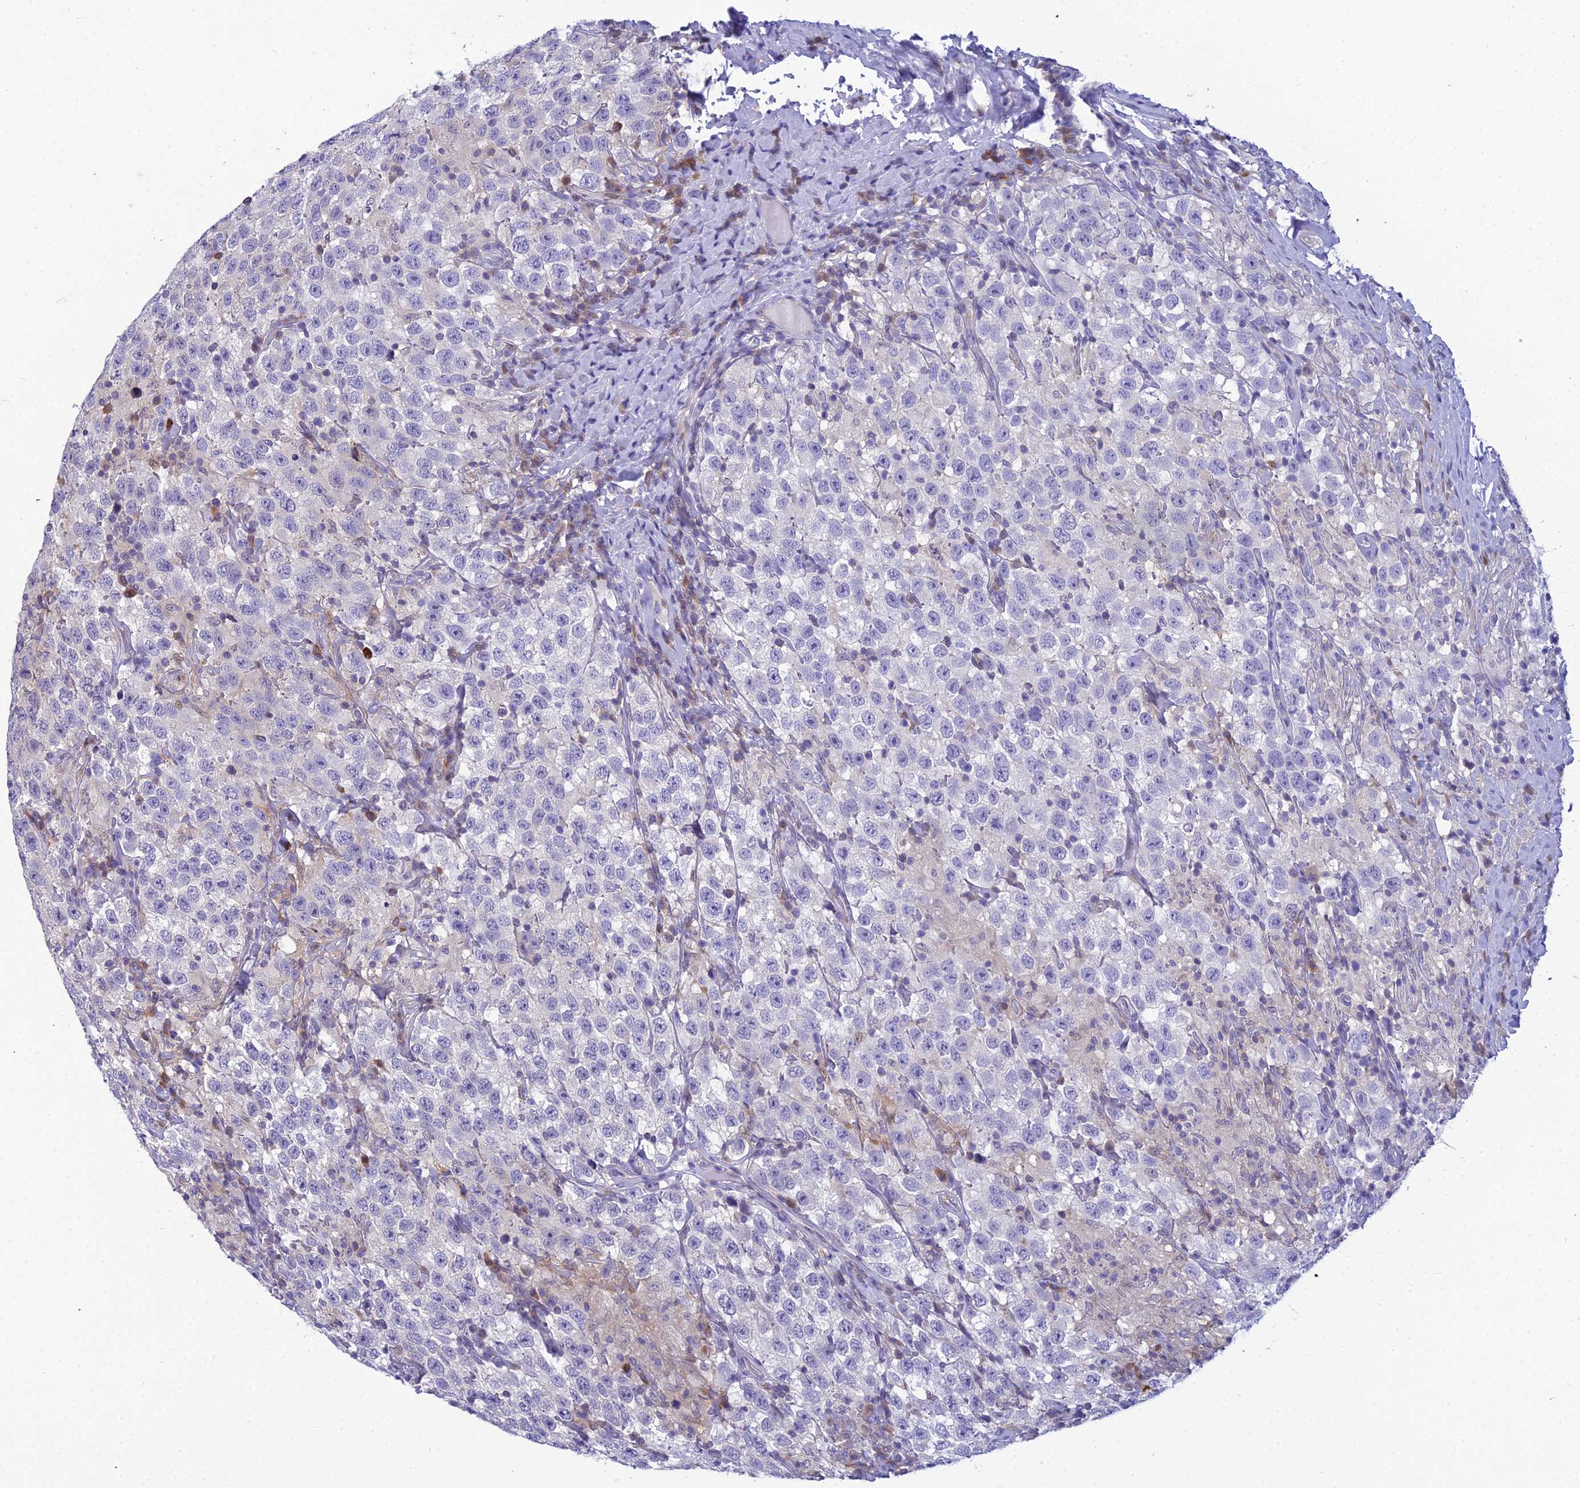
{"staining": {"intensity": "negative", "quantity": "none", "location": "none"}, "tissue": "testis cancer", "cell_type": "Tumor cells", "image_type": "cancer", "snomed": [{"axis": "morphology", "description": "Seminoma, NOS"}, {"axis": "topography", "description": "Testis"}], "caption": "Tumor cells are negative for protein expression in human testis cancer.", "gene": "ZMIZ1", "patient": {"sex": "male", "age": 41}}